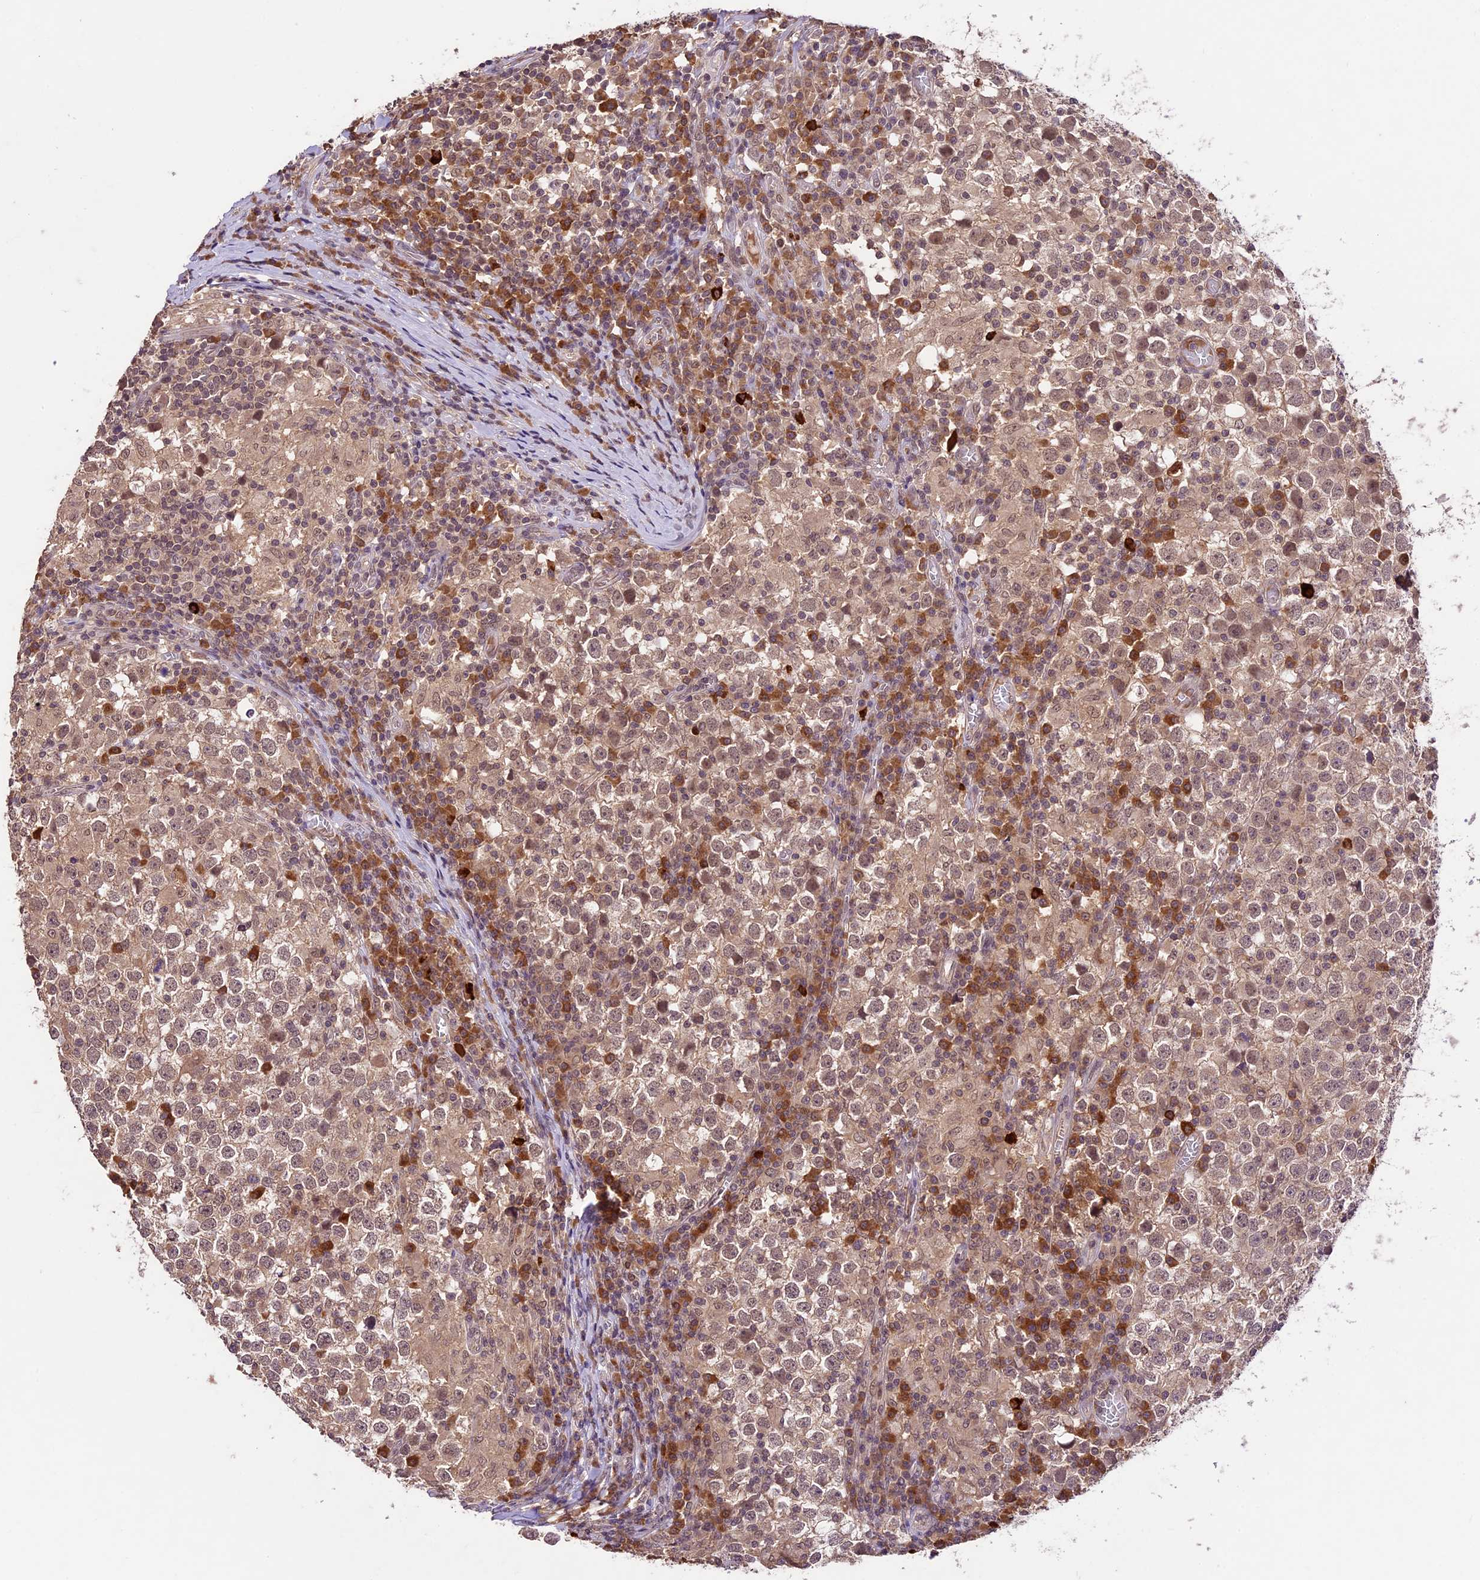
{"staining": {"intensity": "weak", "quantity": ">75%", "location": "cytoplasmic/membranous"}, "tissue": "testis cancer", "cell_type": "Tumor cells", "image_type": "cancer", "snomed": [{"axis": "morphology", "description": "Seminoma, NOS"}, {"axis": "topography", "description": "Testis"}], "caption": "The micrograph displays immunohistochemical staining of testis cancer. There is weak cytoplasmic/membranous positivity is present in about >75% of tumor cells. (DAB (3,3'-diaminobenzidine) IHC with brightfield microscopy, high magnification).", "gene": "ATP10A", "patient": {"sex": "male", "age": 65}}